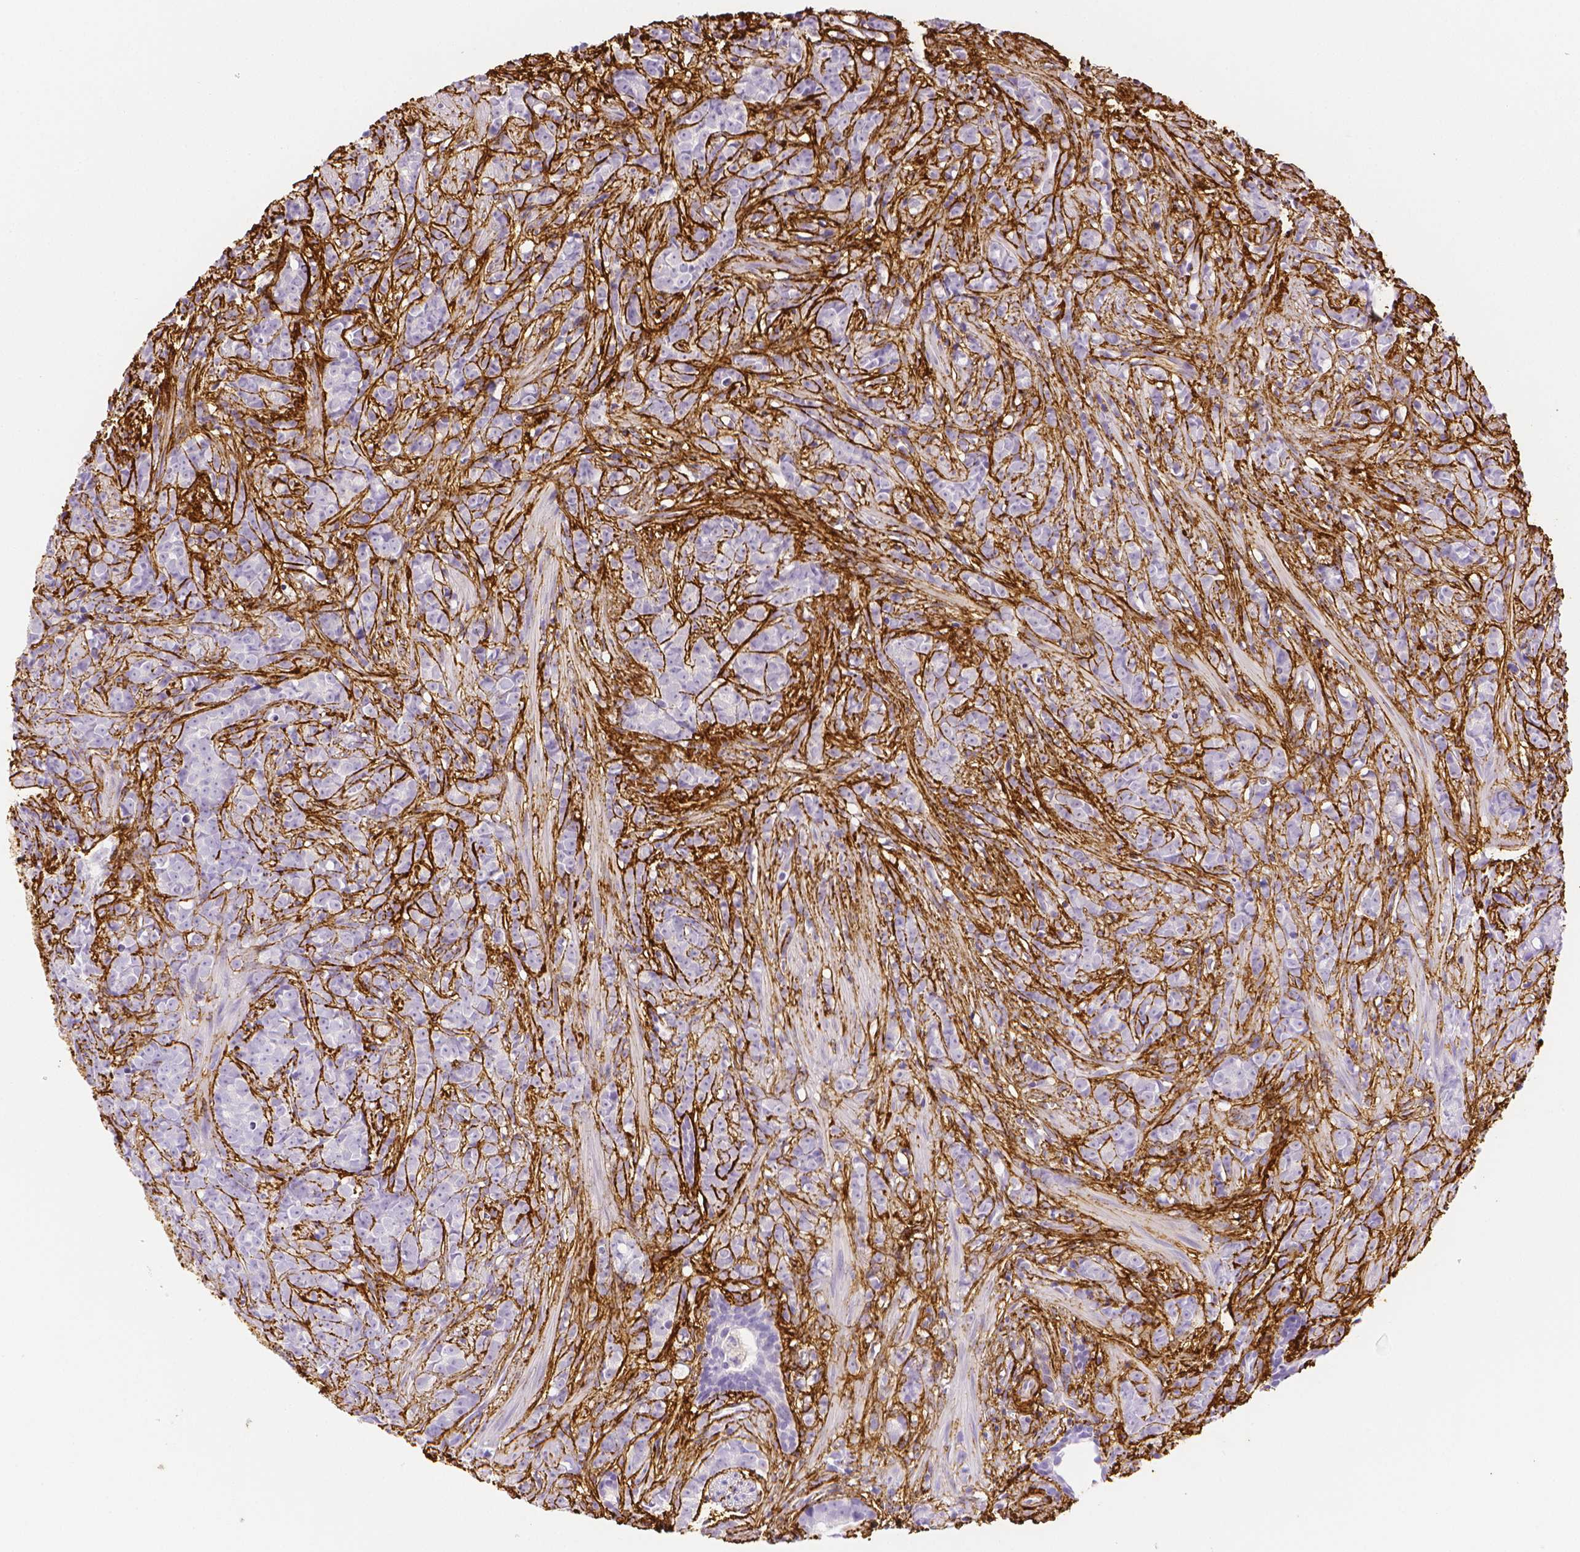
{"staining": {"intensity": "negative", "quantity": "none", "location": "none"}, "tissue": "prostate cancer", "cell_type": "Tumor cells", "image_type": "cancer", "snomed": [{"axis": "morphology", "description": "Adenocarcinoma, High grade"}, {"axis": "topography", "description": "Prostate"}], "caption": "Adenocarcinoma (high-grade) (prostate) stained for a protein using immunohistochemistry (IHC) shows no staining tumor cells.", "gene": "FBN1", "patient": {"sex": "male", "age": 81}}